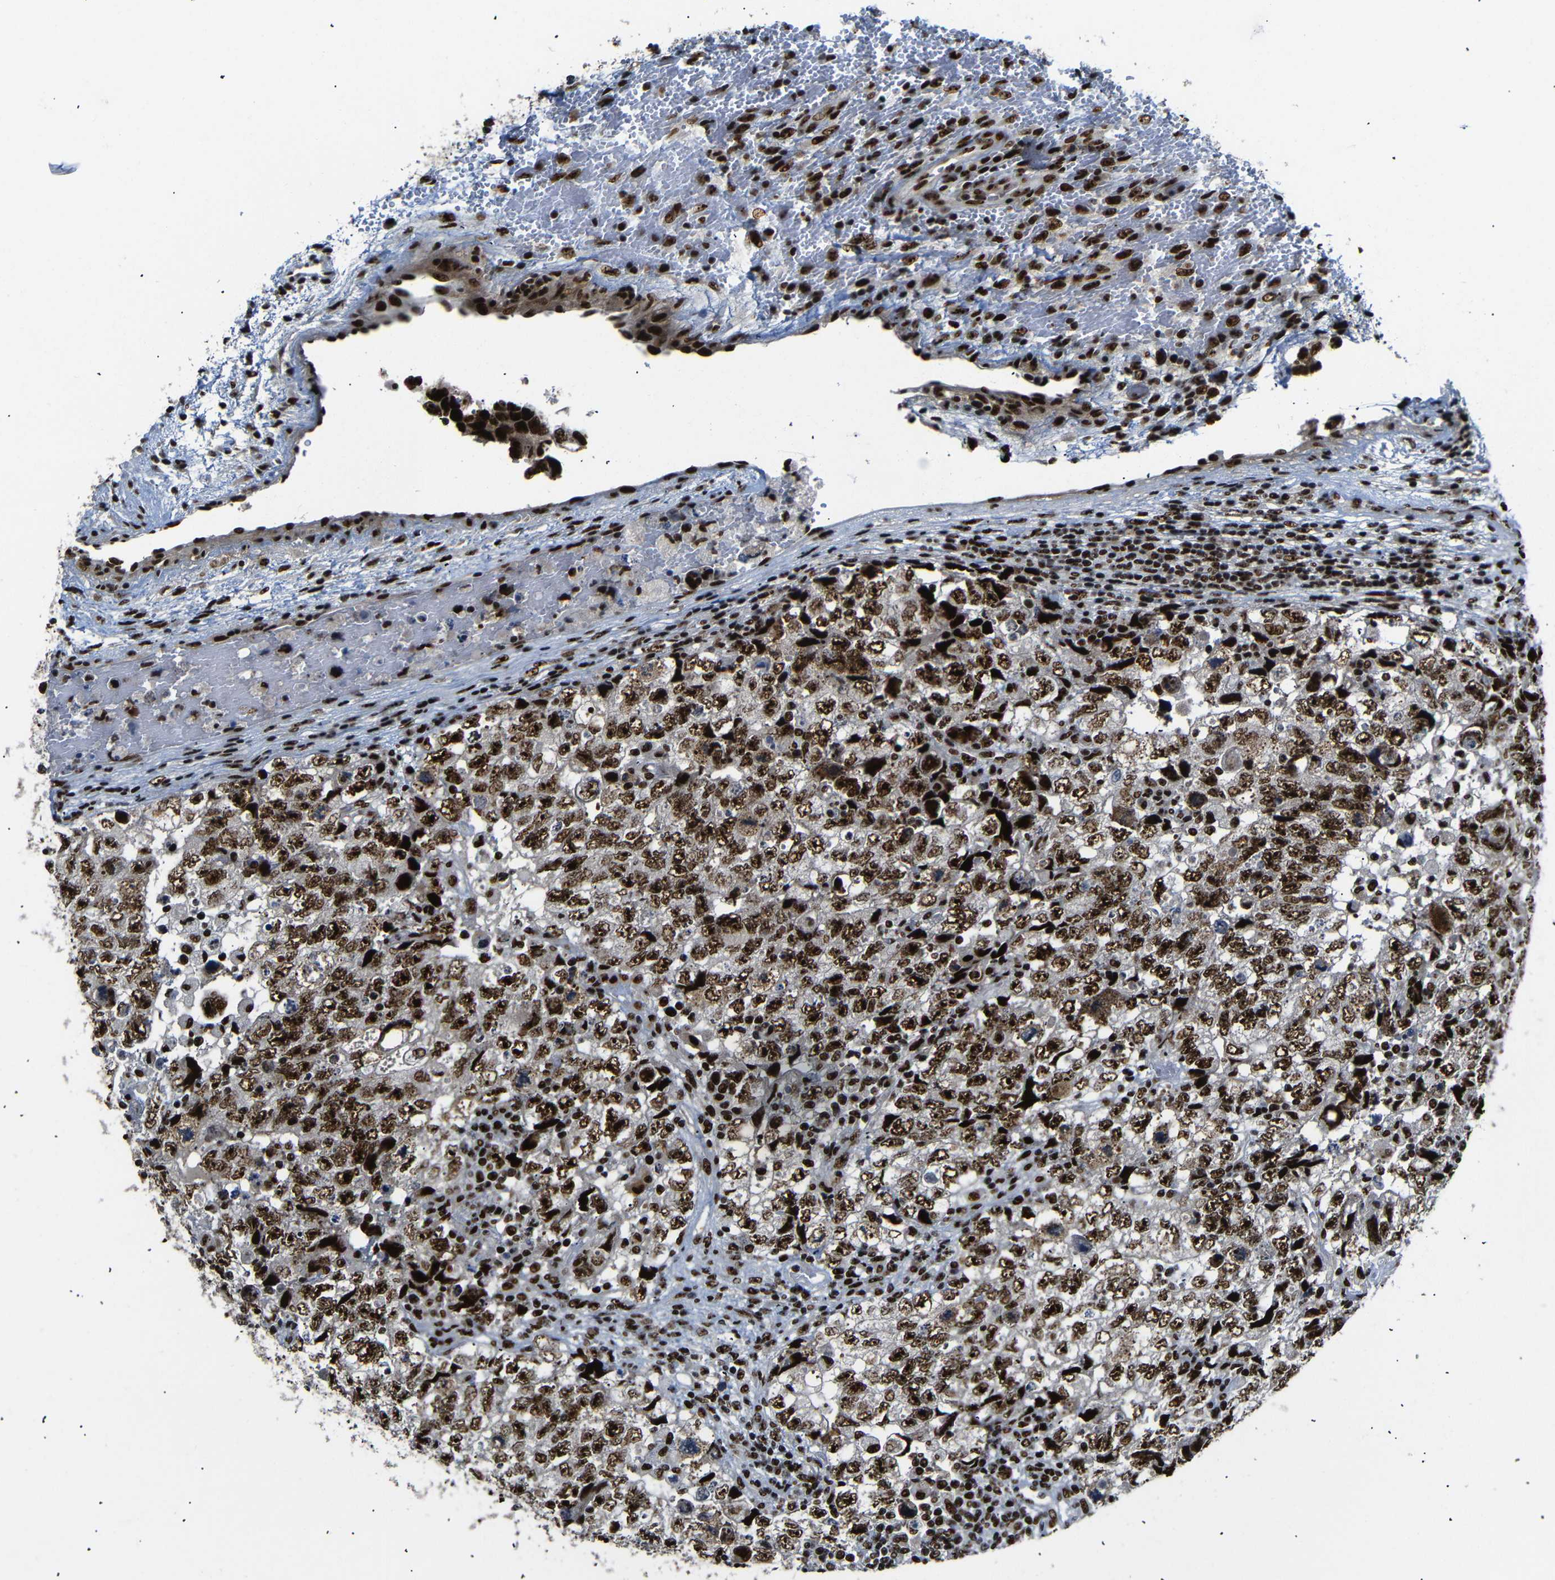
{"staining": {"intensity": "strong", "quantity": ">75%", "location": "nuclear"}, "tissue": "testis cancer", "cell_type": "Tumor cells", "image_type": "cancer", "snomed": [{"axis": "morphology", "description": "Carcinoma, Embryonal, NOS"}, {"axis": "topography", "description": "Testis"}], "caption": "A histopathology image of testis embryonal carcinoma stained for a protein reveals strong nuclear brown staining in tumor cells.", "gene": "SETDB2", "patient": {"sex": "male", "age": 36}}